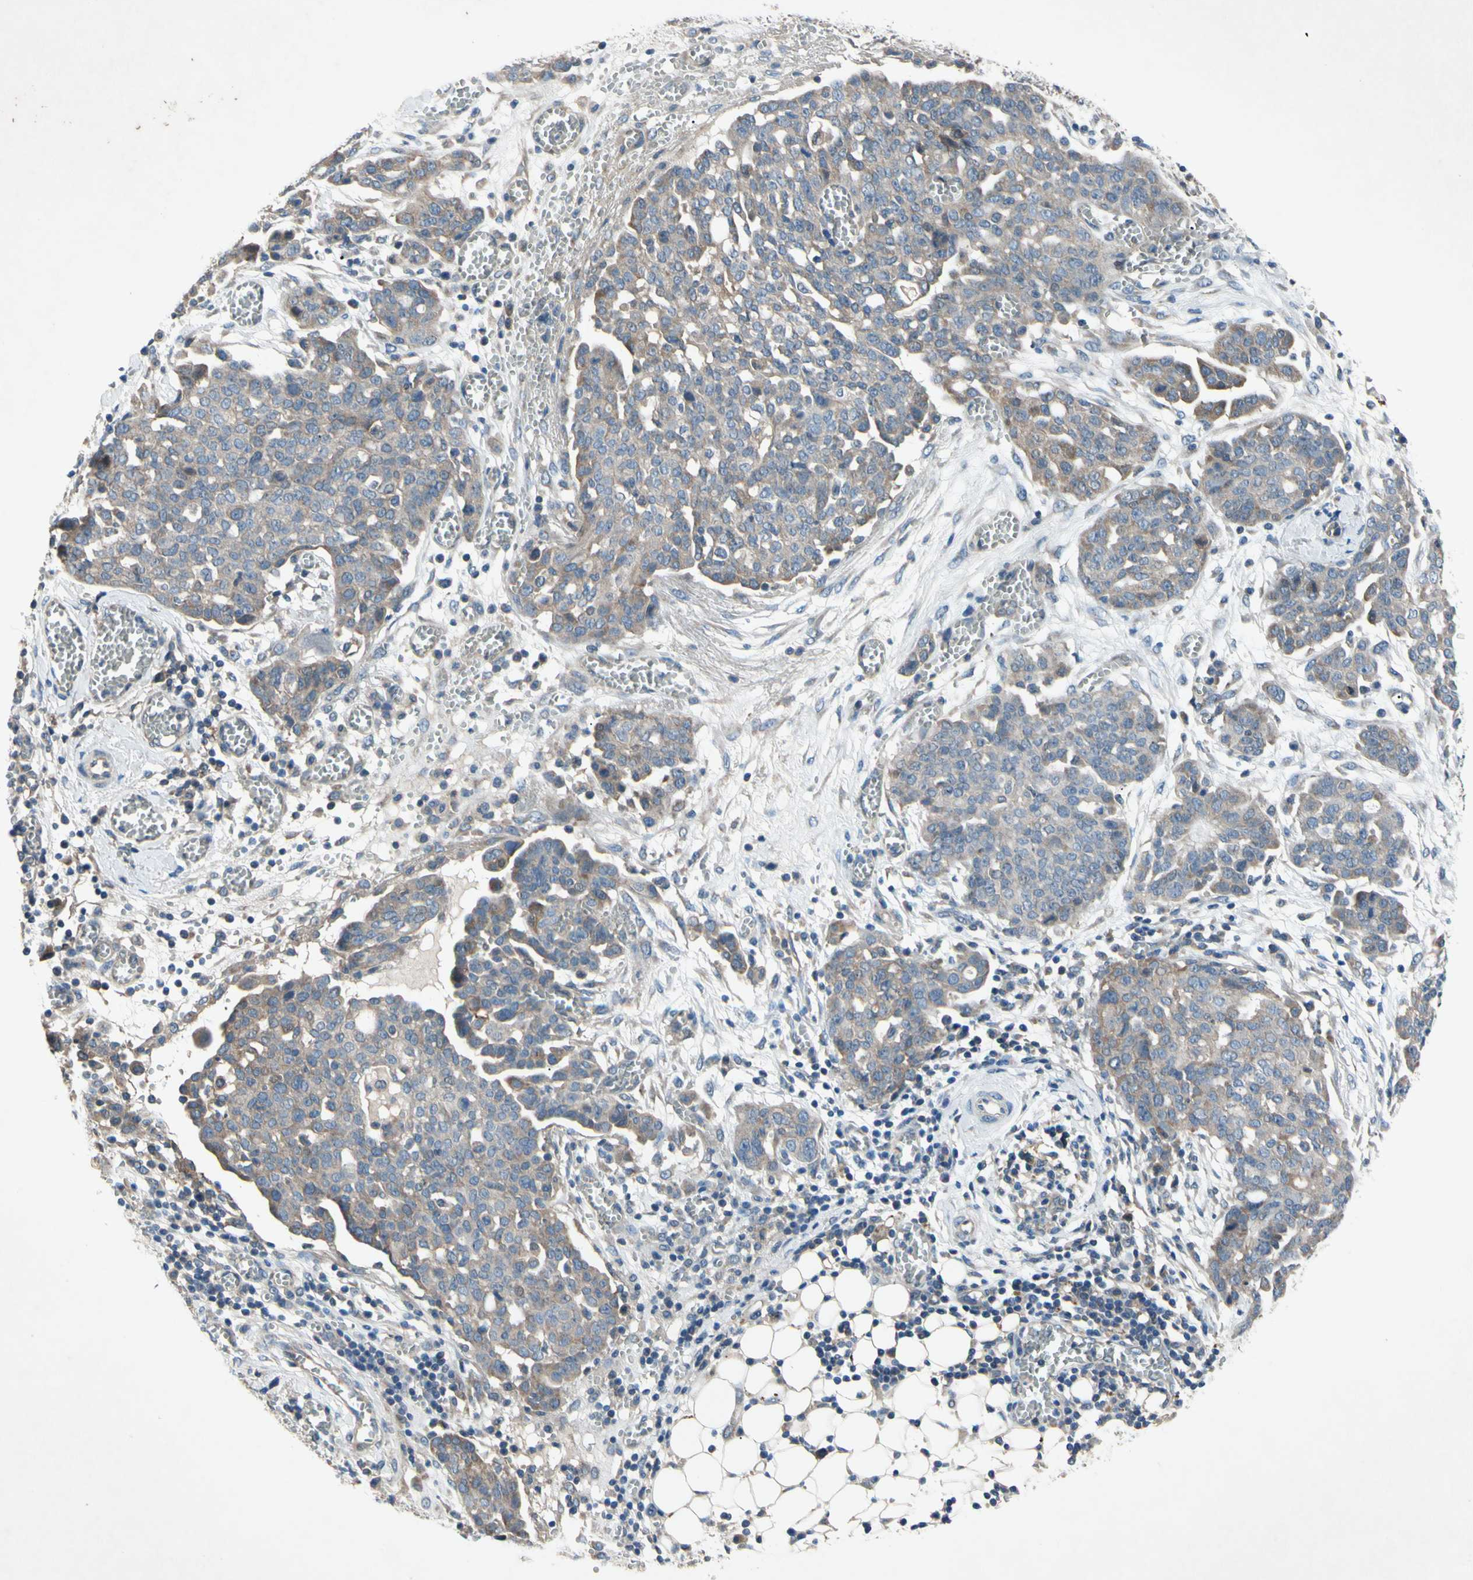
{"staining": {"intensity": "weak", "quantity": ">75%", "location": "cytoplasmic/membranous"}, "tissue": "ovarian cancer", "cell_type": "Tumor cells", "image_type": "cancer", "snomed": [{"axis": "morphology", "description": "Cystadenocarcinoma, serous, NOS"}, {"axis": "topography", "description": "Soft tissue"}, {"axis": "topography", "description": "Ovary"}], "caption": "Ovarian cancer stained with a protein marker shows weak staining in tumor cells.", "gene": "HILPDA", "patient": {"sex": "female", "age": 57}}